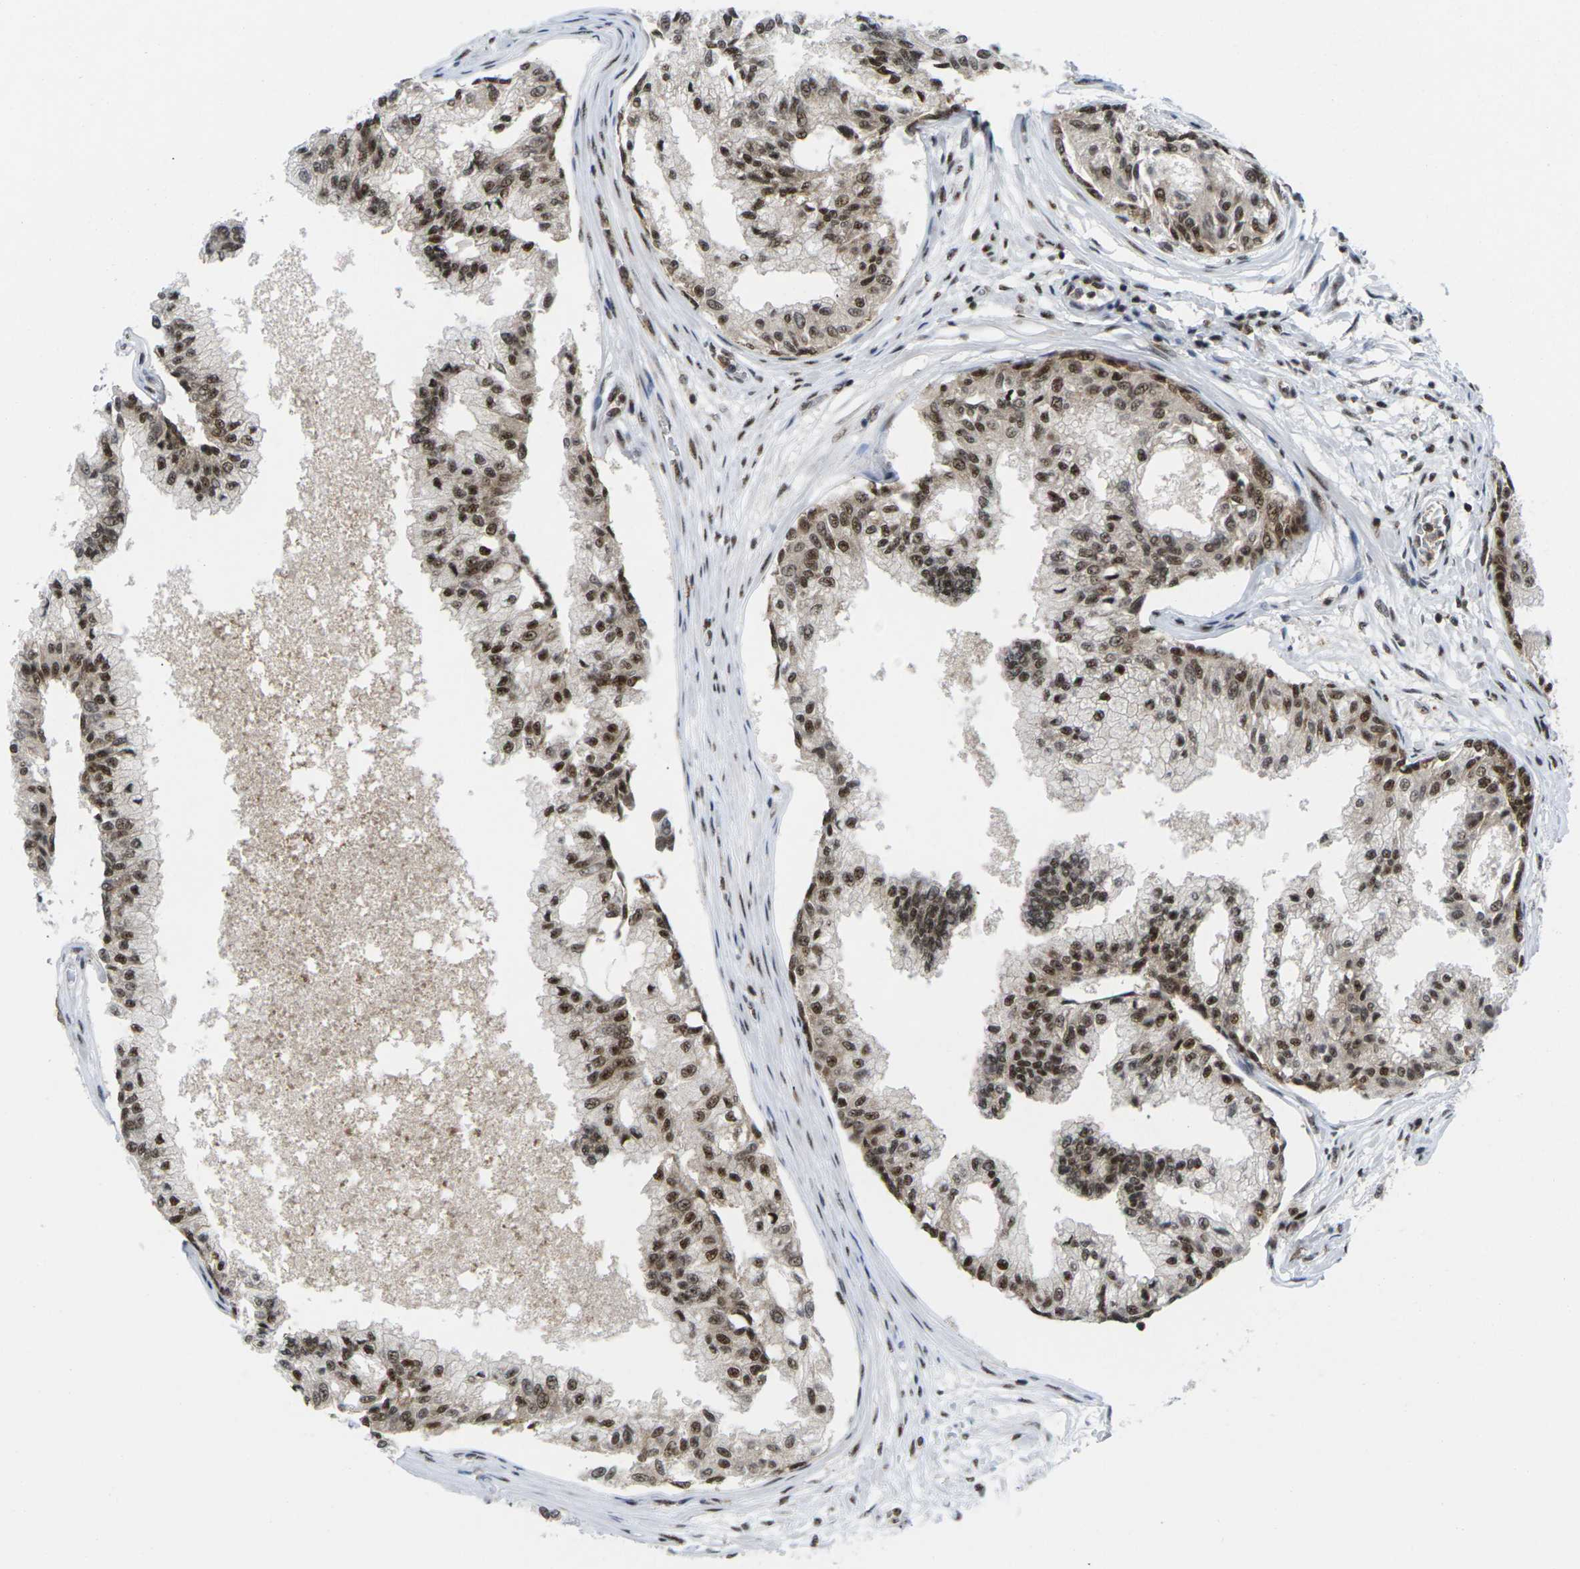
{"staining": {"intensity": "strong", "quantity": ">75%", "location": "cytoplasmic/membranous,nuclear"}, "tissue": "prostate", "cell_type": "Glandular cells", "image_type": "normal", "snomed": [{"axis": "morphology", "description": "Normal tissue, NOS"}, {"axis": "topography", "description": "Prostate"}, {"axis": "topography", "description": "Seminal veicle"}], "caption": "High-power microscopy captured an immunohistochemistry micrograph of benign prostate, revealing strong cytoplasmic/membranous,nuclear expression in about >75% of glandular cells.", "gene": "MAGOH", "patient": {"sex": "male", "age": 60}}